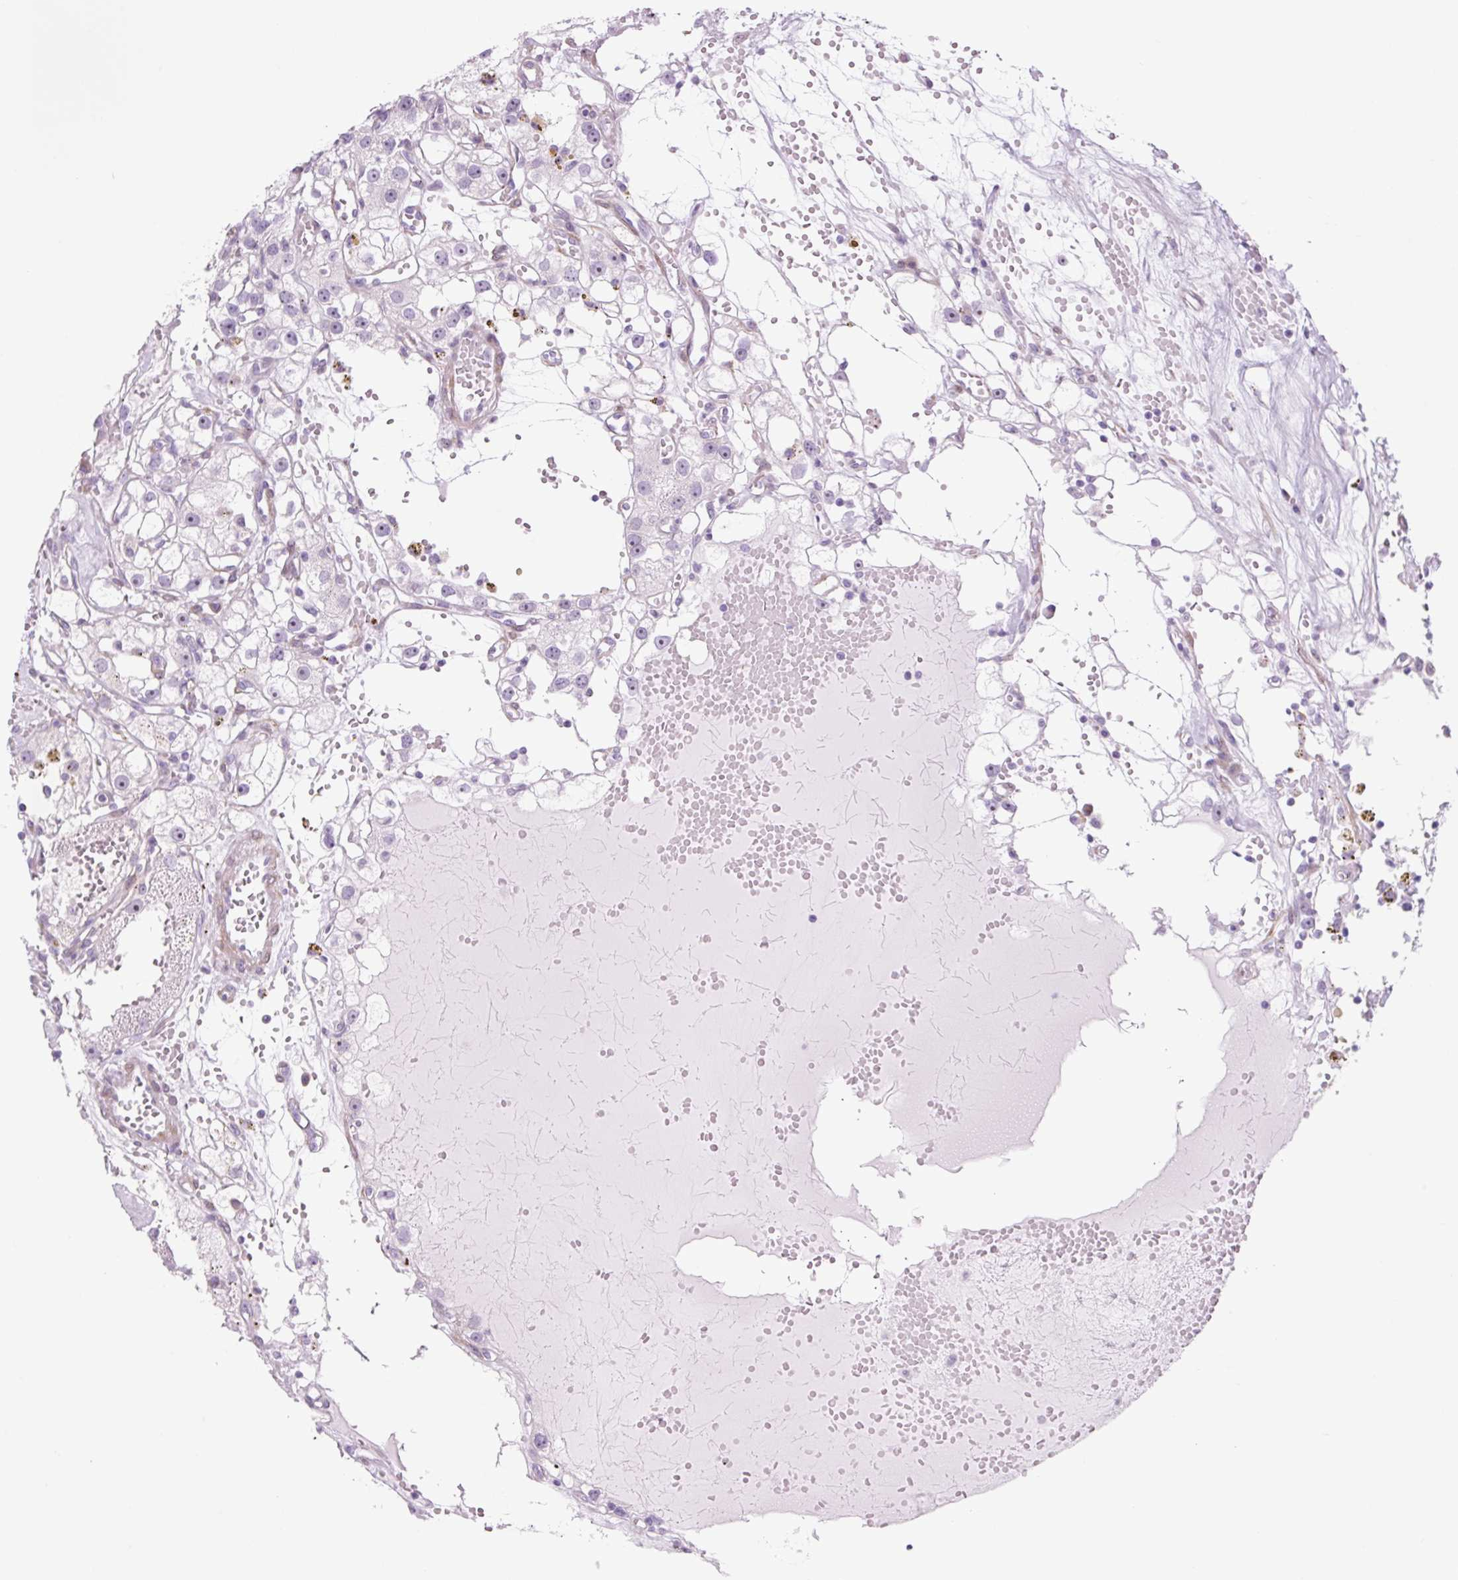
{"staining": {"intensity": "weak", "quantity": "25%-75%", "location": "nuclear"}, "tissue": "renal cancer", "cell_type": "Tumor cells", "image_type": "cancer", "snomed": [{"axis": "morphology", "description": "Adenocarcinoma, NOS"}, {"axis": "topography", "description": "Kidney"}], "caption": "Brown immunohistochemical staining in renal cancer exhibits weak nuclear expression in approximately 25%-75% of tumor cells.", "gene": "RRS1", "patient": {"sex": "male", "age": 56}}